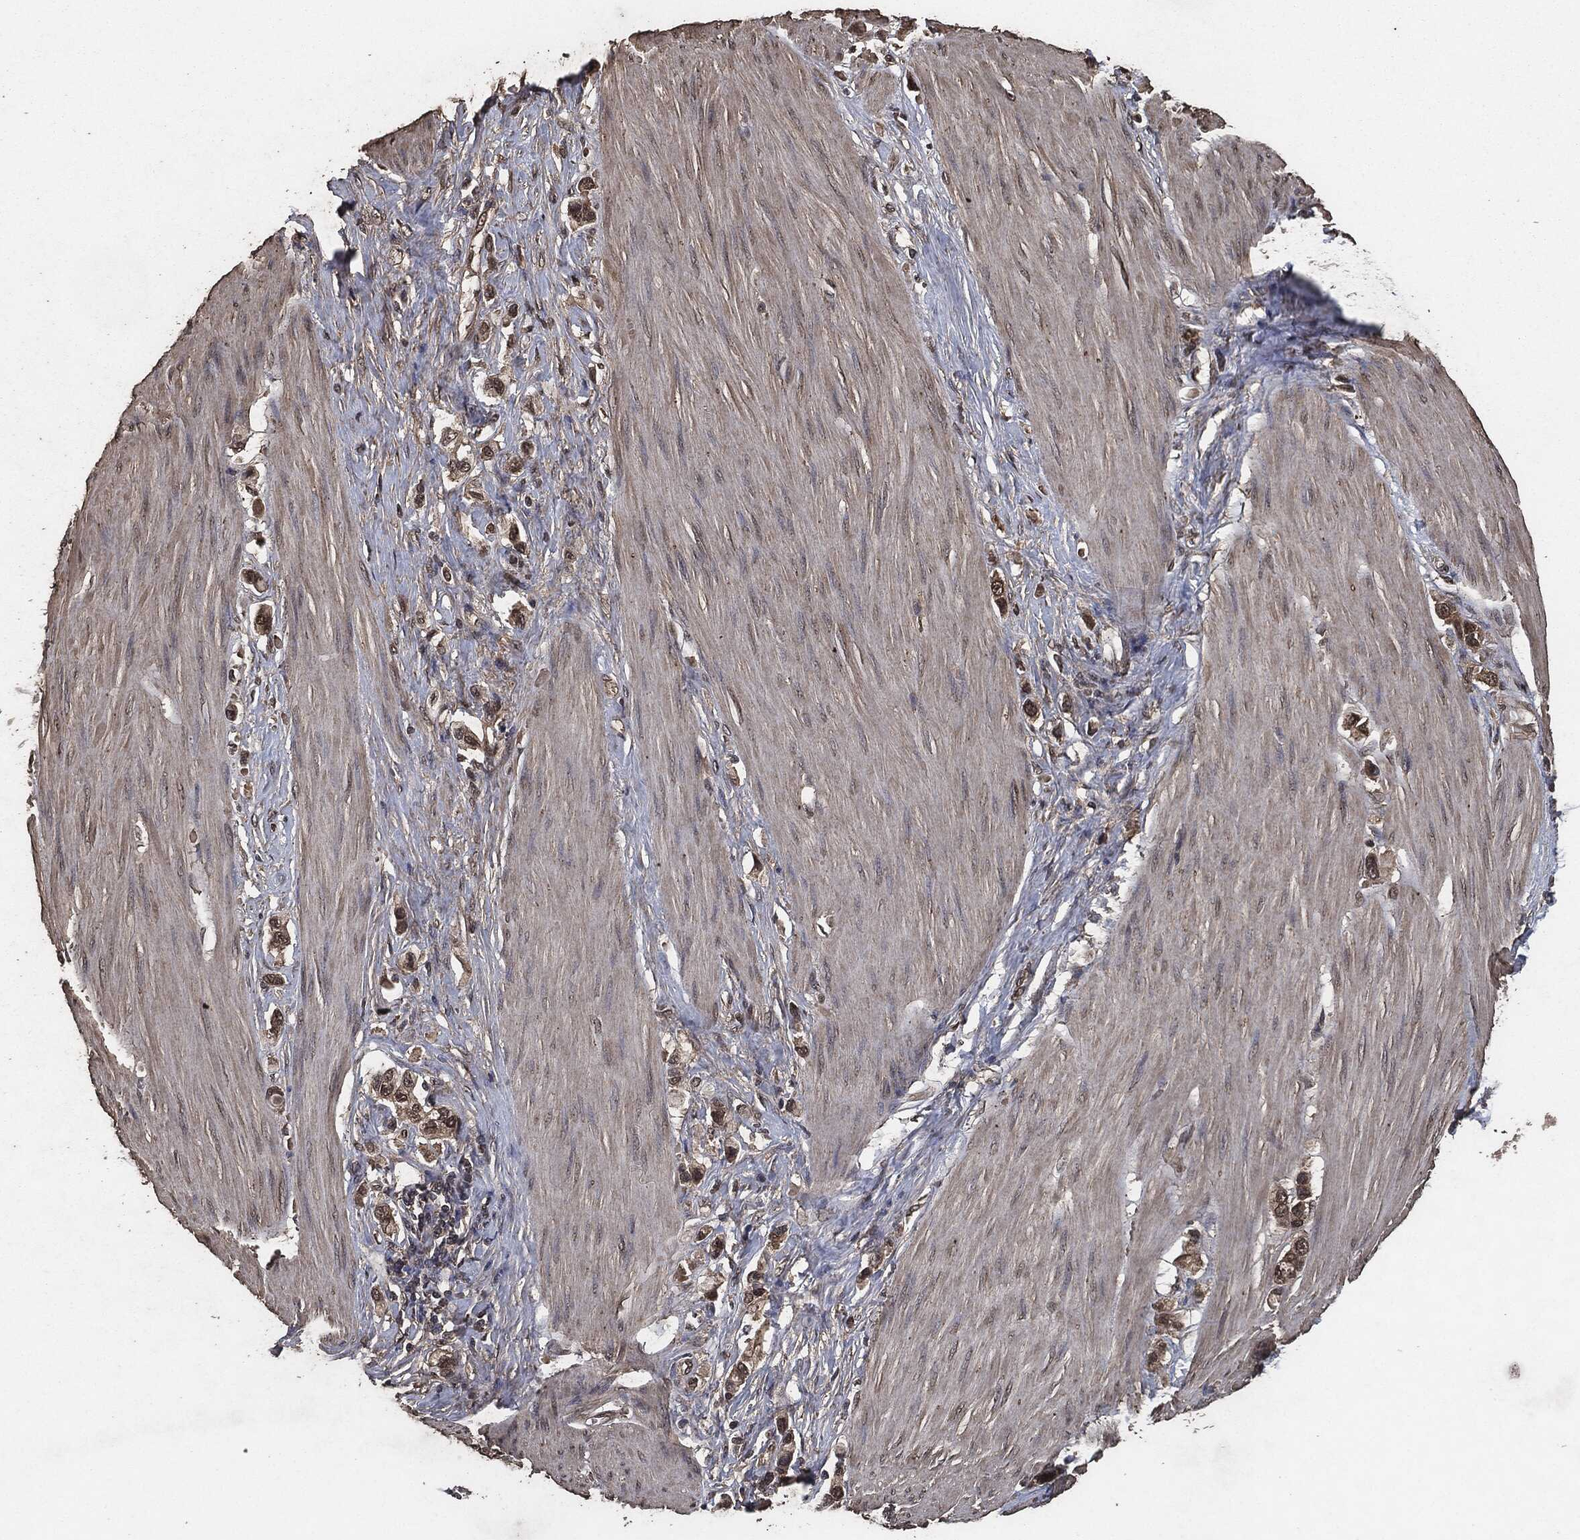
{"staining": {"intensity": "moderate", "quantity": "25%-75%", "location": "cytoplasmic/membranous"}, "tissue": "stomach cancer", "cell_type": "Tumor cells", "image_type": "cancer", "snomed": [{"axis": "morphology", "description": "Normal tissue, NOS"}, {"axis": "morphology", "description": "Adenocarcinoma, NOS"}, {"axis": "morphology", "description": "Adenocarcinoma, High grade"}, {"axis": "topography", "description": "Stomach, upper"}, {"axis": "topography", "description": "Stomach"}], "caption": "A histopathology image of stomach cancer (adenocarcinoma) stained for a protein displays moderate cytoplasmic/membranous brown staining in tumor cells. Immunohistochemistry (ihc) stains the protein of interest in brown and the nuclei are stained blue.", "gene": "AKT1S1", "patient": {"sex": "female", "age": 65}}